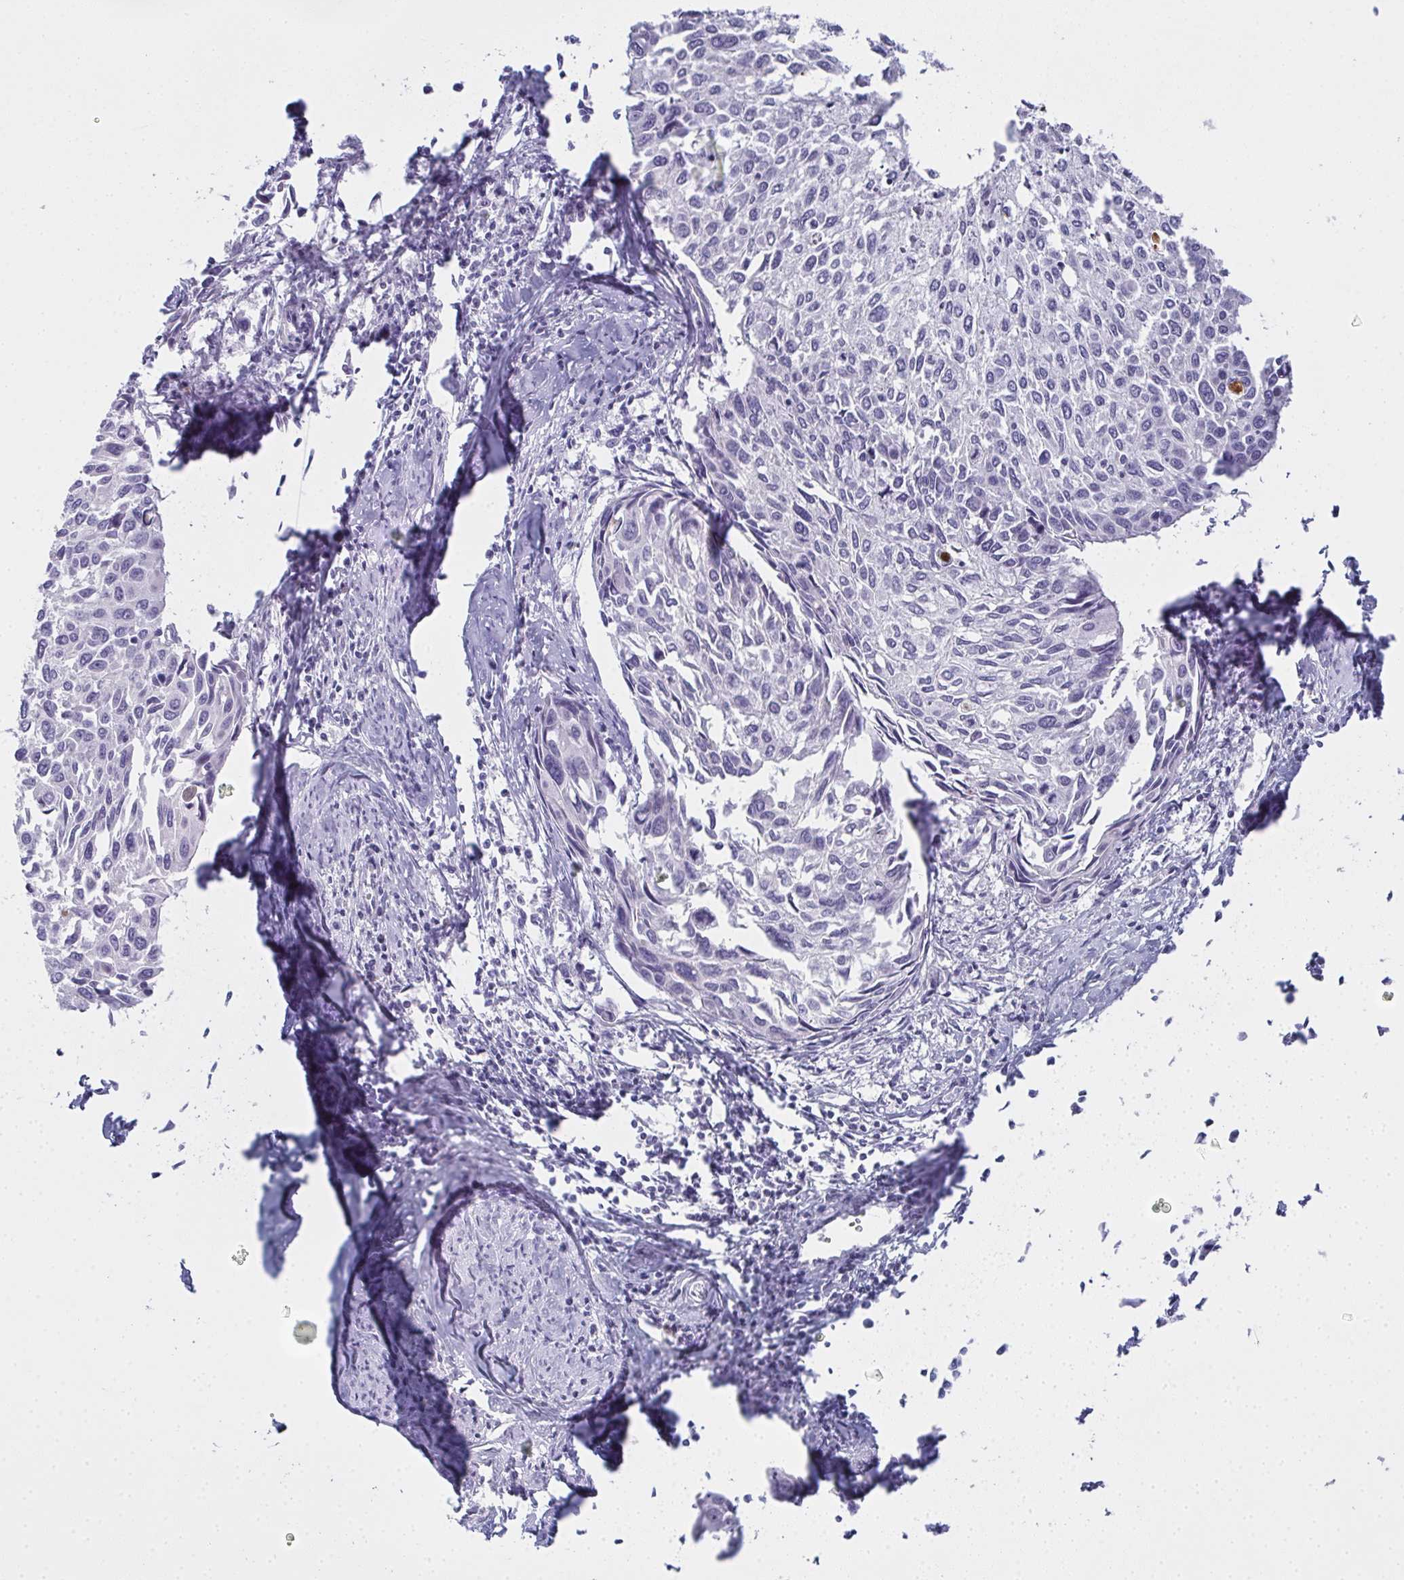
{"staining": {"intensity": "negative", "quantity": "none", "location": "none"}, "tissue": "cervical cancer", "cell_type": "Tumor cells", "image_type": "cancer", "snomed": [{"axis": "morphology", "description": "Squamous cell carcinoma, NOS"}, {"axis": "topography", "description": "Cervix"}], "caption": "Tumor cells show no significant protein staining in cervical cancer (squamous cell carcinoma). Nuclei are stained in blue.", "gene": "SLC36A2", "patient": {"sex": "female", "age": 50}}